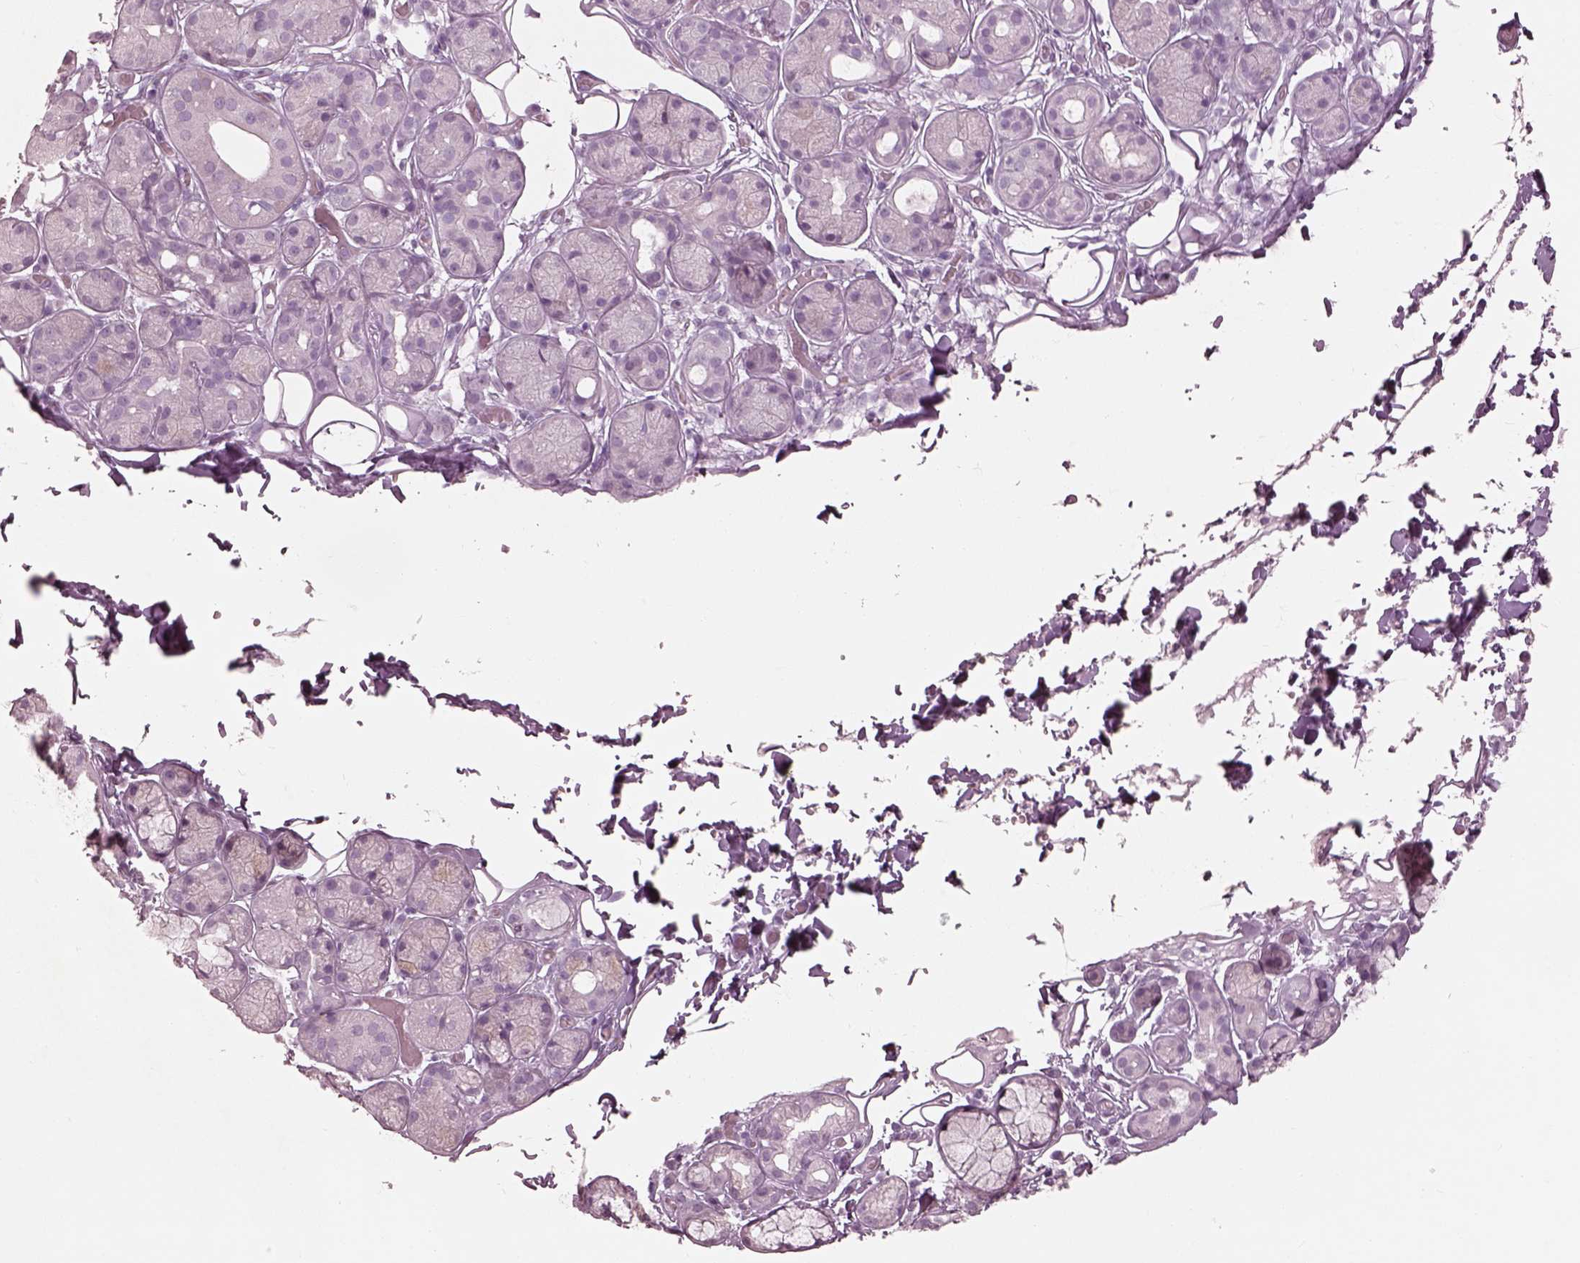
{"staining": {"intensity": "negative", "quantity": "none", "location": "none"}, "tissue": "salivary gland", "cell_type": "Glandular cells", "image_type": "normal", "snomed": [{"axis": "morphology", "description": "Normal tissue, NOS"}, {"axis": "topography", "description": "Salivary gland"}, {"axis": "topography", "description": "Peripheral nerve tissue"}], "caption": "This is an IHC histopathology image of unremarkable human salivary gland. There is no expression in glandular cells.", "gene": "KRTAP24", "patient": {"sex": "male", "age": 71}}